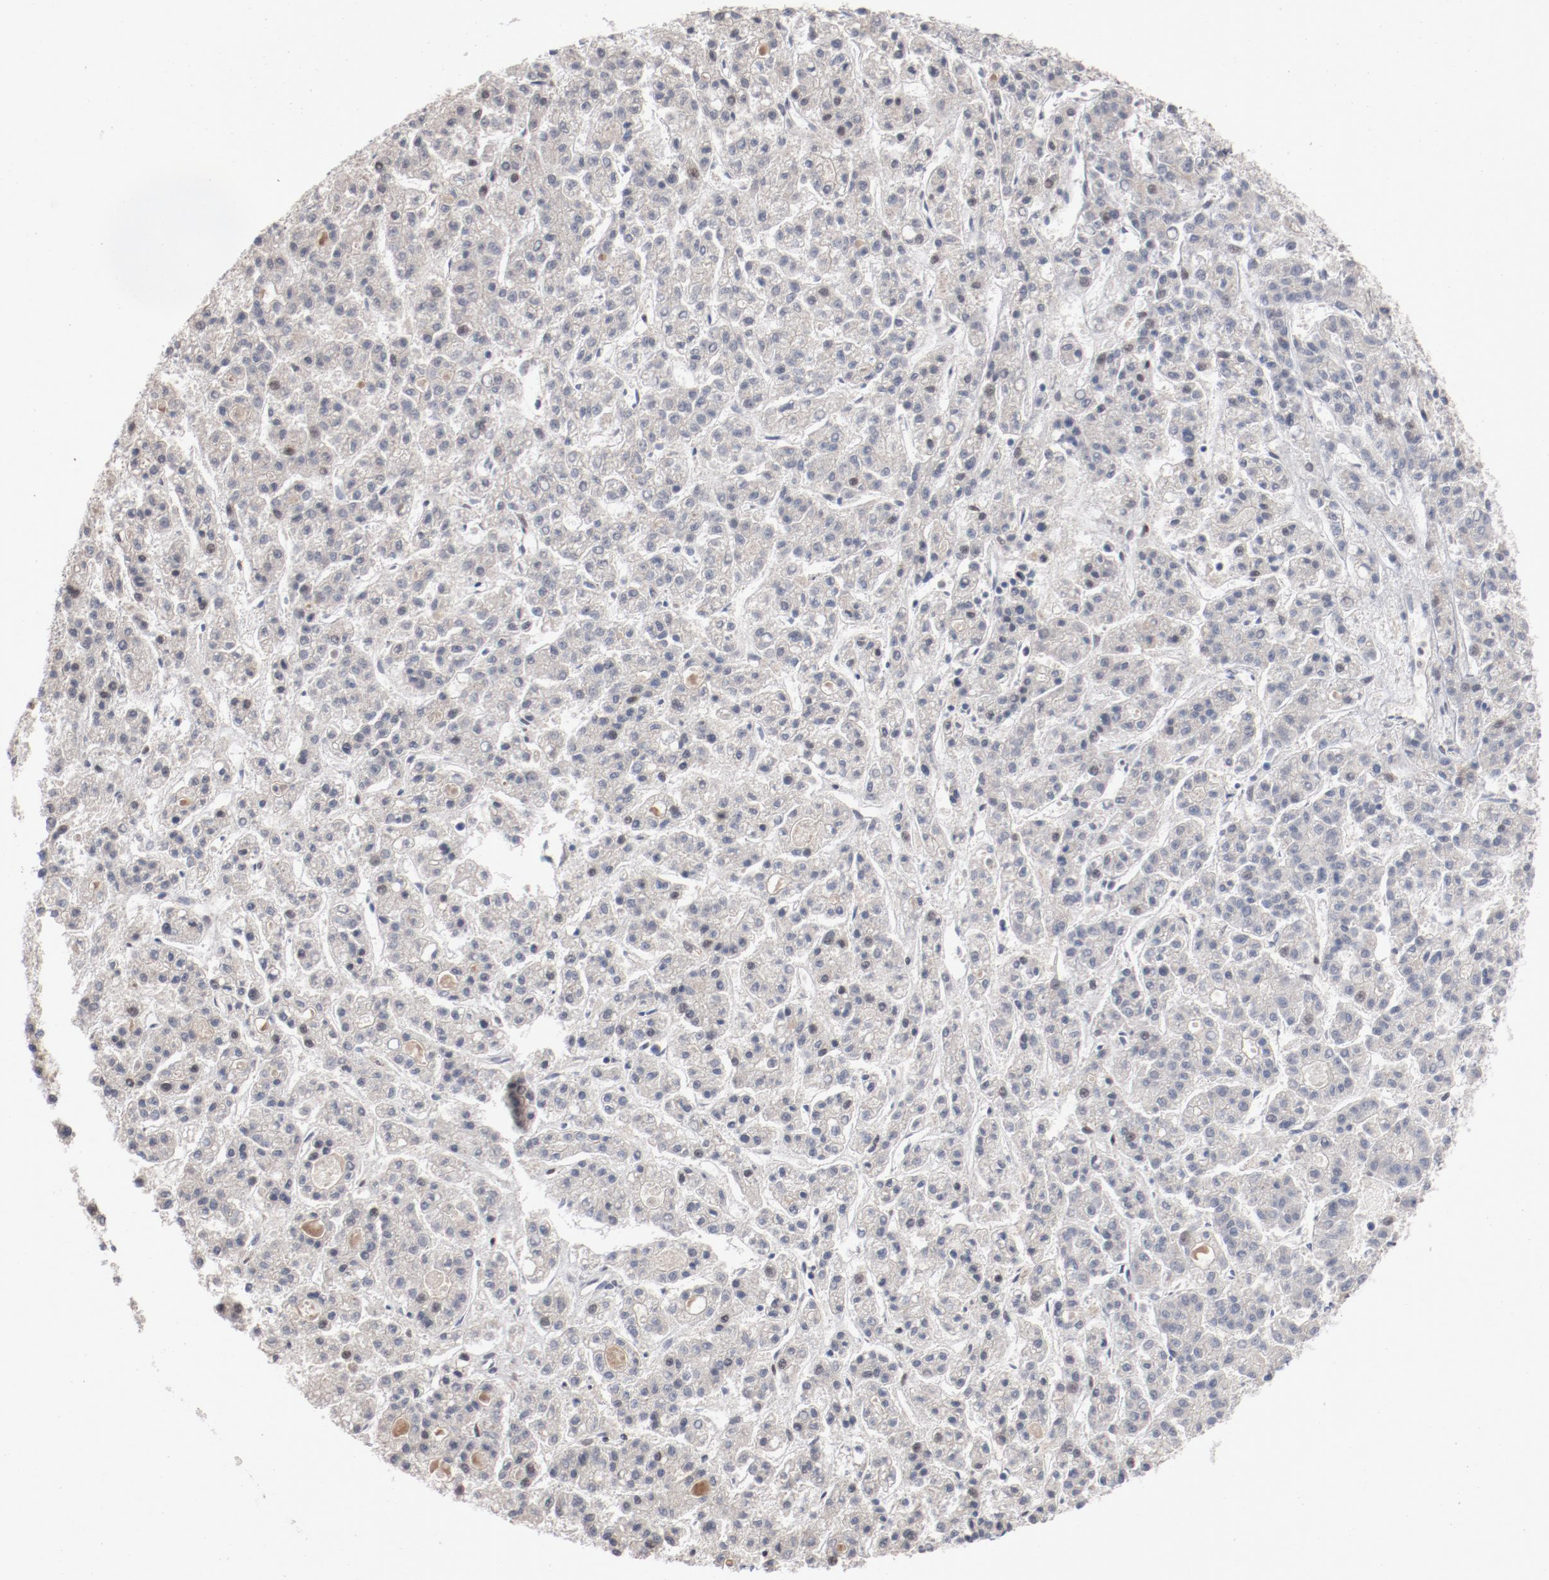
{"staining": {"intensity": "negative", "quantity": "none", "location": "none"}, "tissue": "liver cancer", "cell_type": "Tumor cells", "image_type": "cancer", "snomed": [{"axis": "morphology", "description": "Carcinoma, Hepatocellular, NOS"}, {"axis": "topography", "description": "Liver"}], "caption": "Immunohistochemical staining of human liver hepatocellular carcinoma exhibits no significant expression in tumor cells. (DAB IHC, high magnification).", "gene": "ZEB2", "patient": {"sex": "male", "age": 70}}